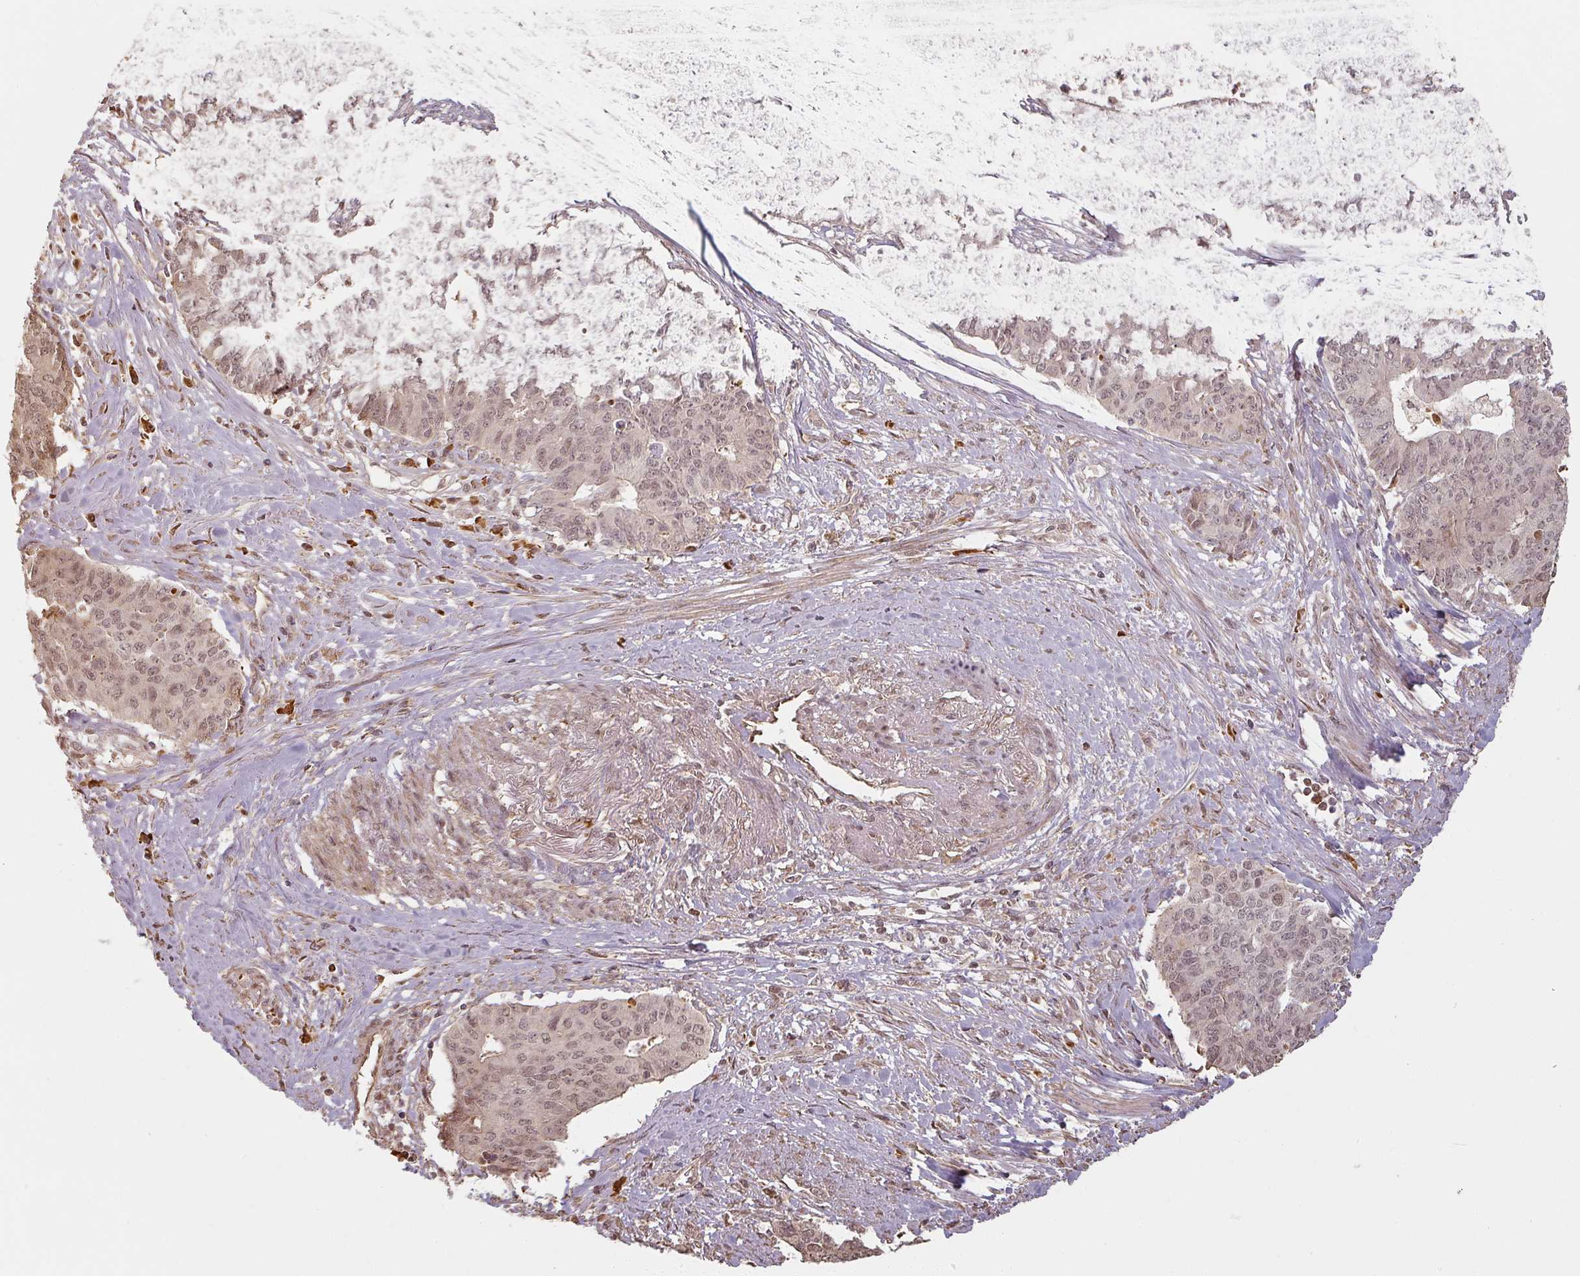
{"staining": {"intensity": "moderate", "quantity": ">75%", "location": "nuclear"}, "tissue": "endometrial cancer", "cell_type": "Tumor cells", "image_type": "cancer", "snomed": [{"axis": "morphology", "description": "Adenocarcinoma, NOS"}, {"axis": "topography", "description": "Endometrium"}], "caption": "Immunohistochemistry of endometrial adenocarcinoma exhibits medium levels of moderate nuclear positivity in about >75% of tumor cells.", "gene": "MED19", "patient": {"sex": "female", "age": 59}}